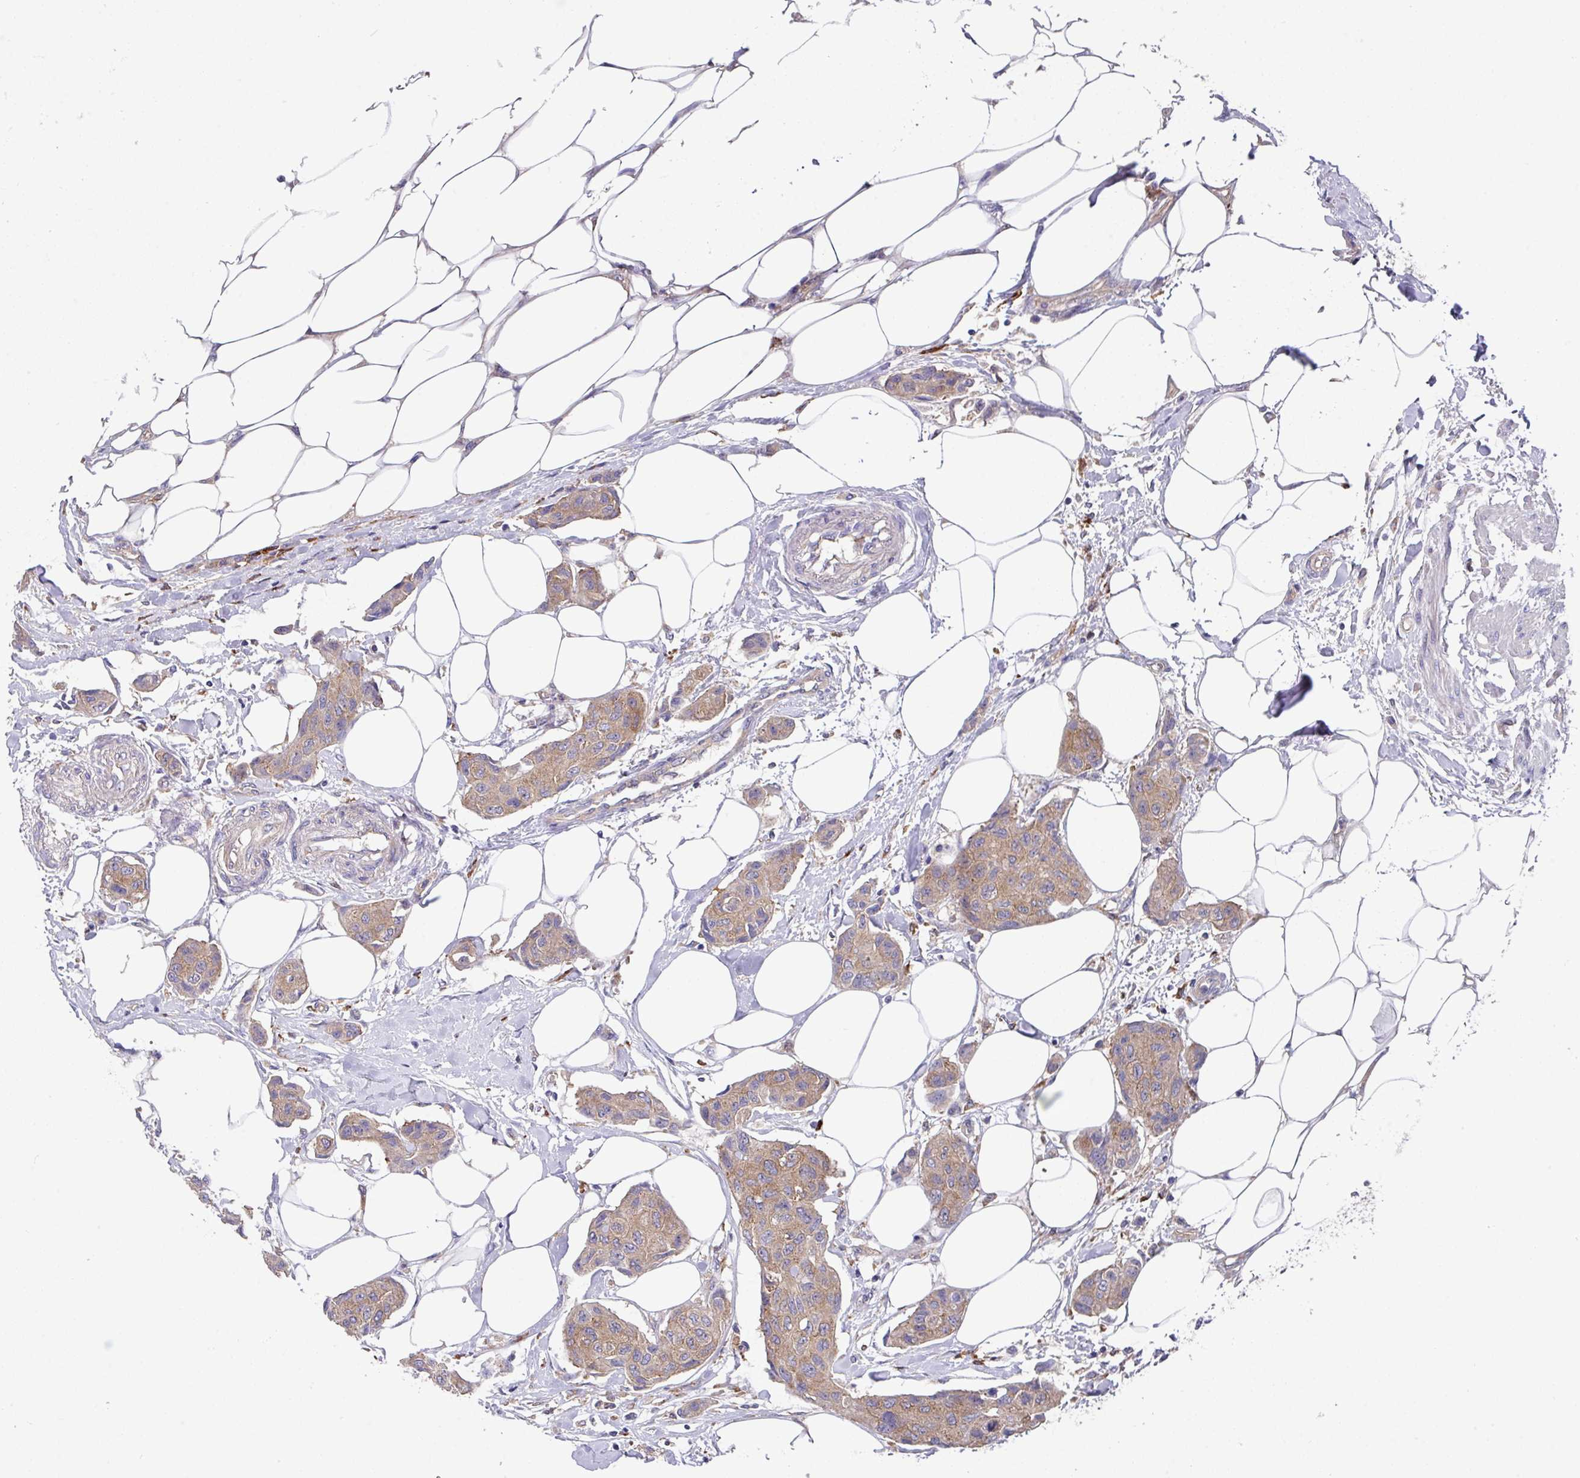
{"staining": {"intensity": "moderate", "quantity": ">75%", "location": "cytoplasmic/membranous"}, "tissue": "breast cancer", "cell_type": "Tumor cells", "image_type": "cancer", "snomed": [{"axis": "morphology", "description": "Duct carcinoma"}, {"axis": "topography", "description": "Breast"}, {"axis": "topography", "description": "Lymph node"}], "caption": "Brown immunohistochemical staining in human breast infiltrating ductal carcinoma exhibits moderate cytoplasmic/membranous staining in about >75% of tumor cells. (Brightfield microscopy of DAB IHC at high magnification).", "gene": "EIF4B", "patient": {"sex": "female", "age": 80}}